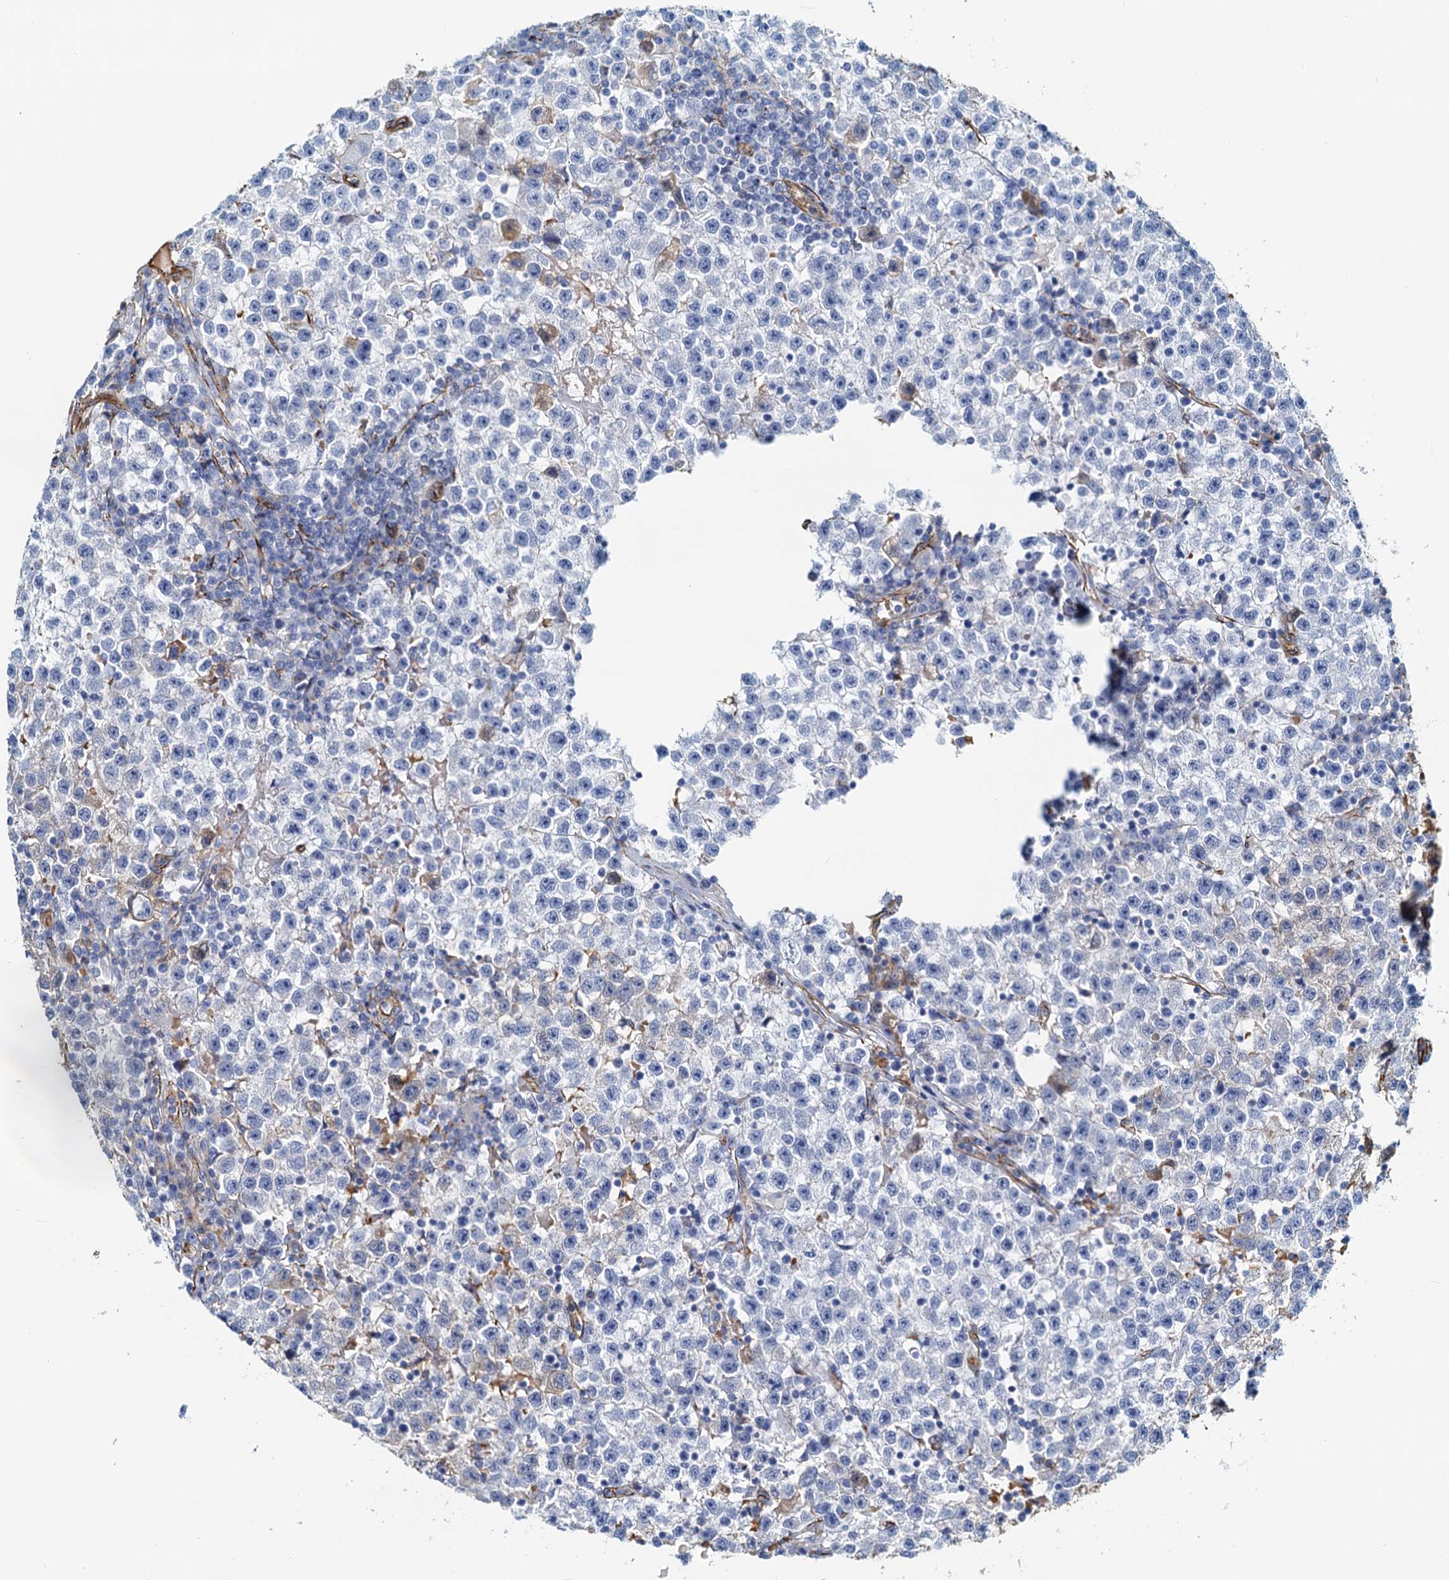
{"staining": {"intensity": "moderate", "quantity": "<25%", "location": "cytoplasmic/membranous"}, "tissue": "testis cancer", "cell_type": "Tumor cells", "image_type": "cancer", "snomed": [{"axis": "morphology", "description": "Seminoma, NOS"}, {"axis": "topography", "description": "Testis"}], "caption": "Immunohistochemical staining of human testis cancer (seminoma) demonstrates low levels of moderate cytoplasmic/membranous expression in approximately <25% of tumor cells. The staining was performed using DAB to visualize the protein expression in brown, while the nuclei were stained in blue with hematoxylin (Magnification: 20x).", "gene": "DGKG", "patient": {"sex": "male", "age": 22}}